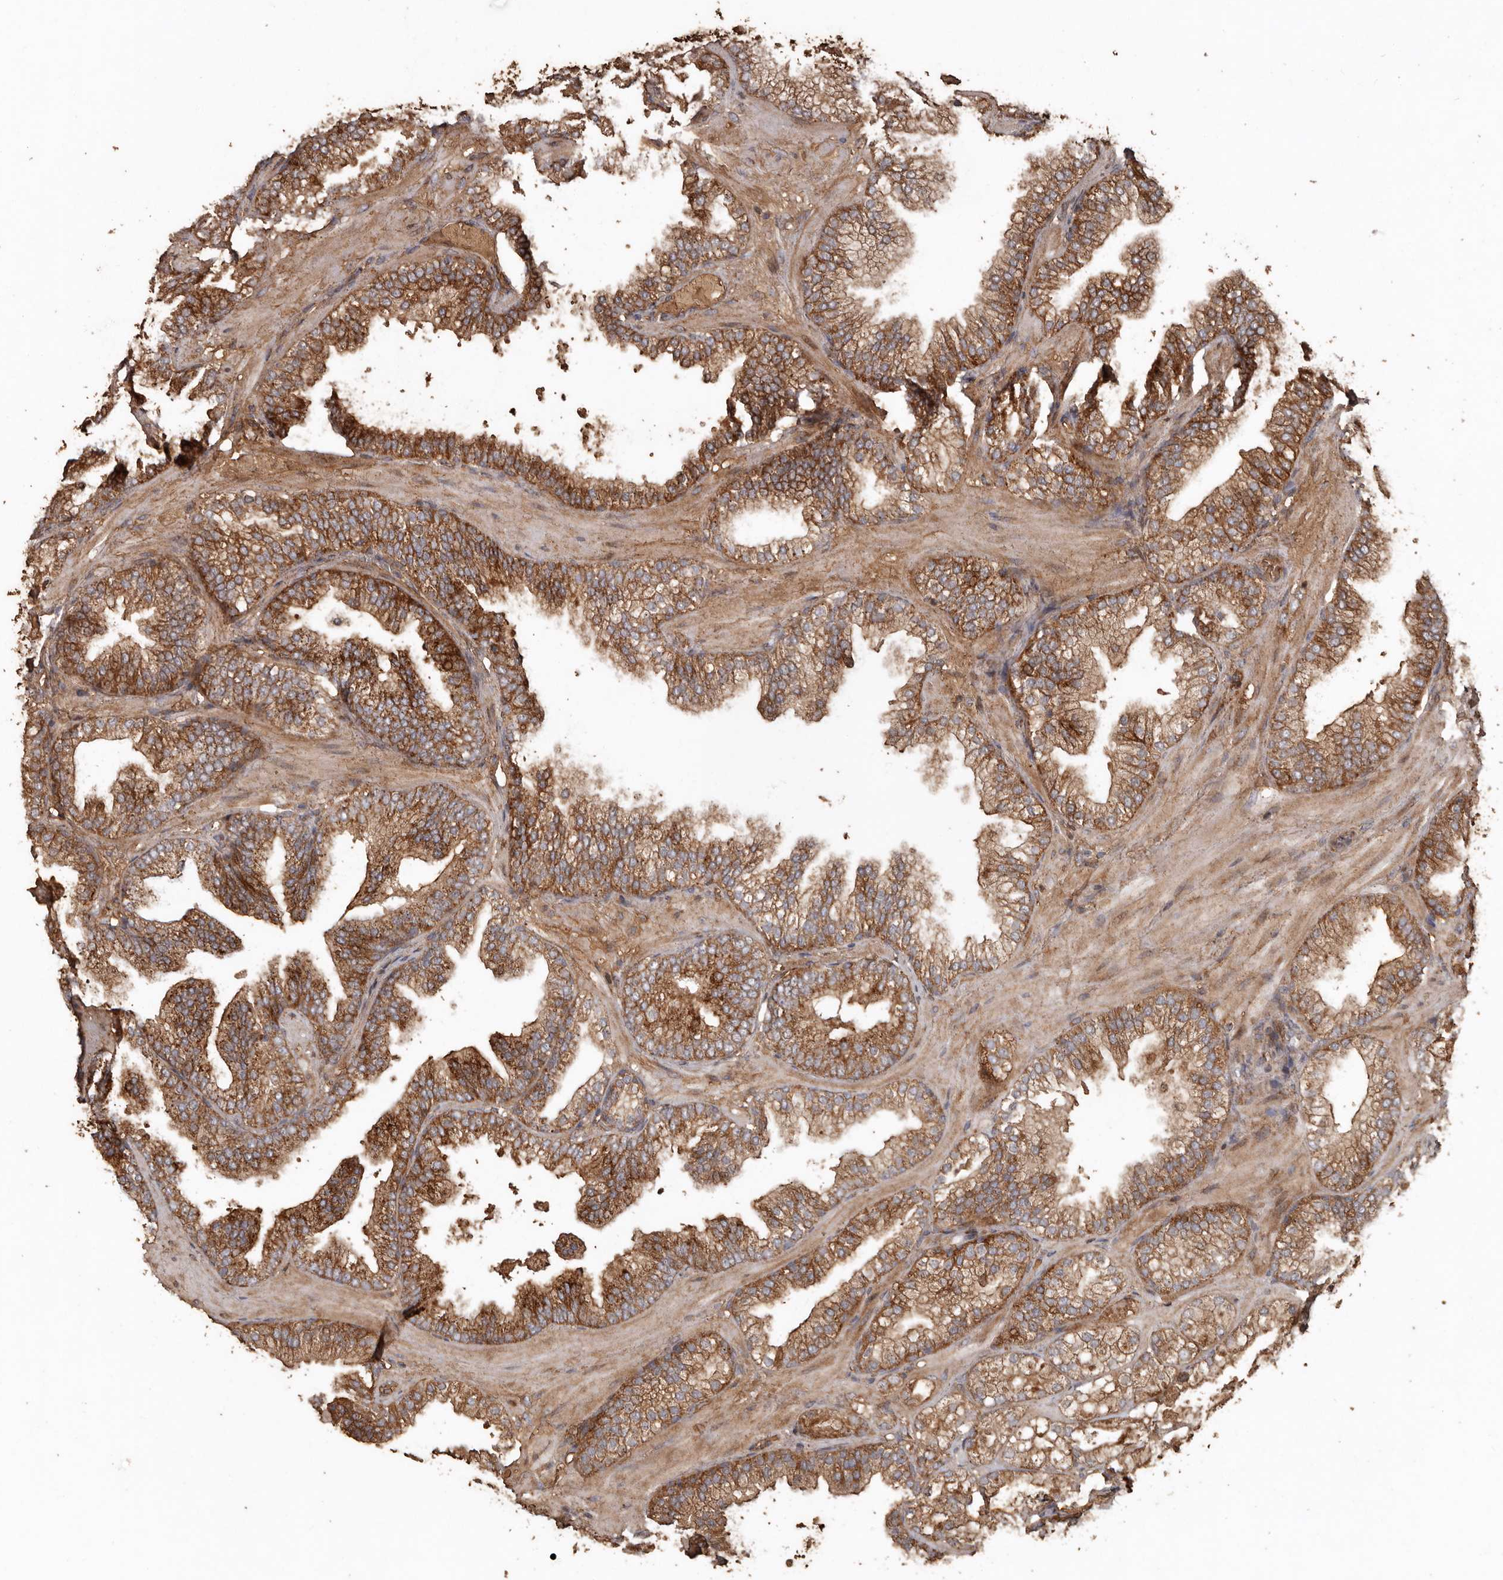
{"staining": {"intensity": "strong", "quantity": ">75%", "location": "cytoplasmic/membranous"}, "tissue": "prostate cancer", "cell_type": "Tumor cells", "image_type": "cancer", "snomed": [{"axis": "morphology", "description": "Adenocarcinoma, High grade"}, {"axis": "topography", "description": "Prostate"}], "caption": "IHC photomicrograph of human prostate cancer stained for a protein (brown), which displays high levels of strong cytoplasmic/membranous expression in approximately >75% of tumor cells.", "gene": "RANBP17", "patient": {"sex": "male", "age": 58}}